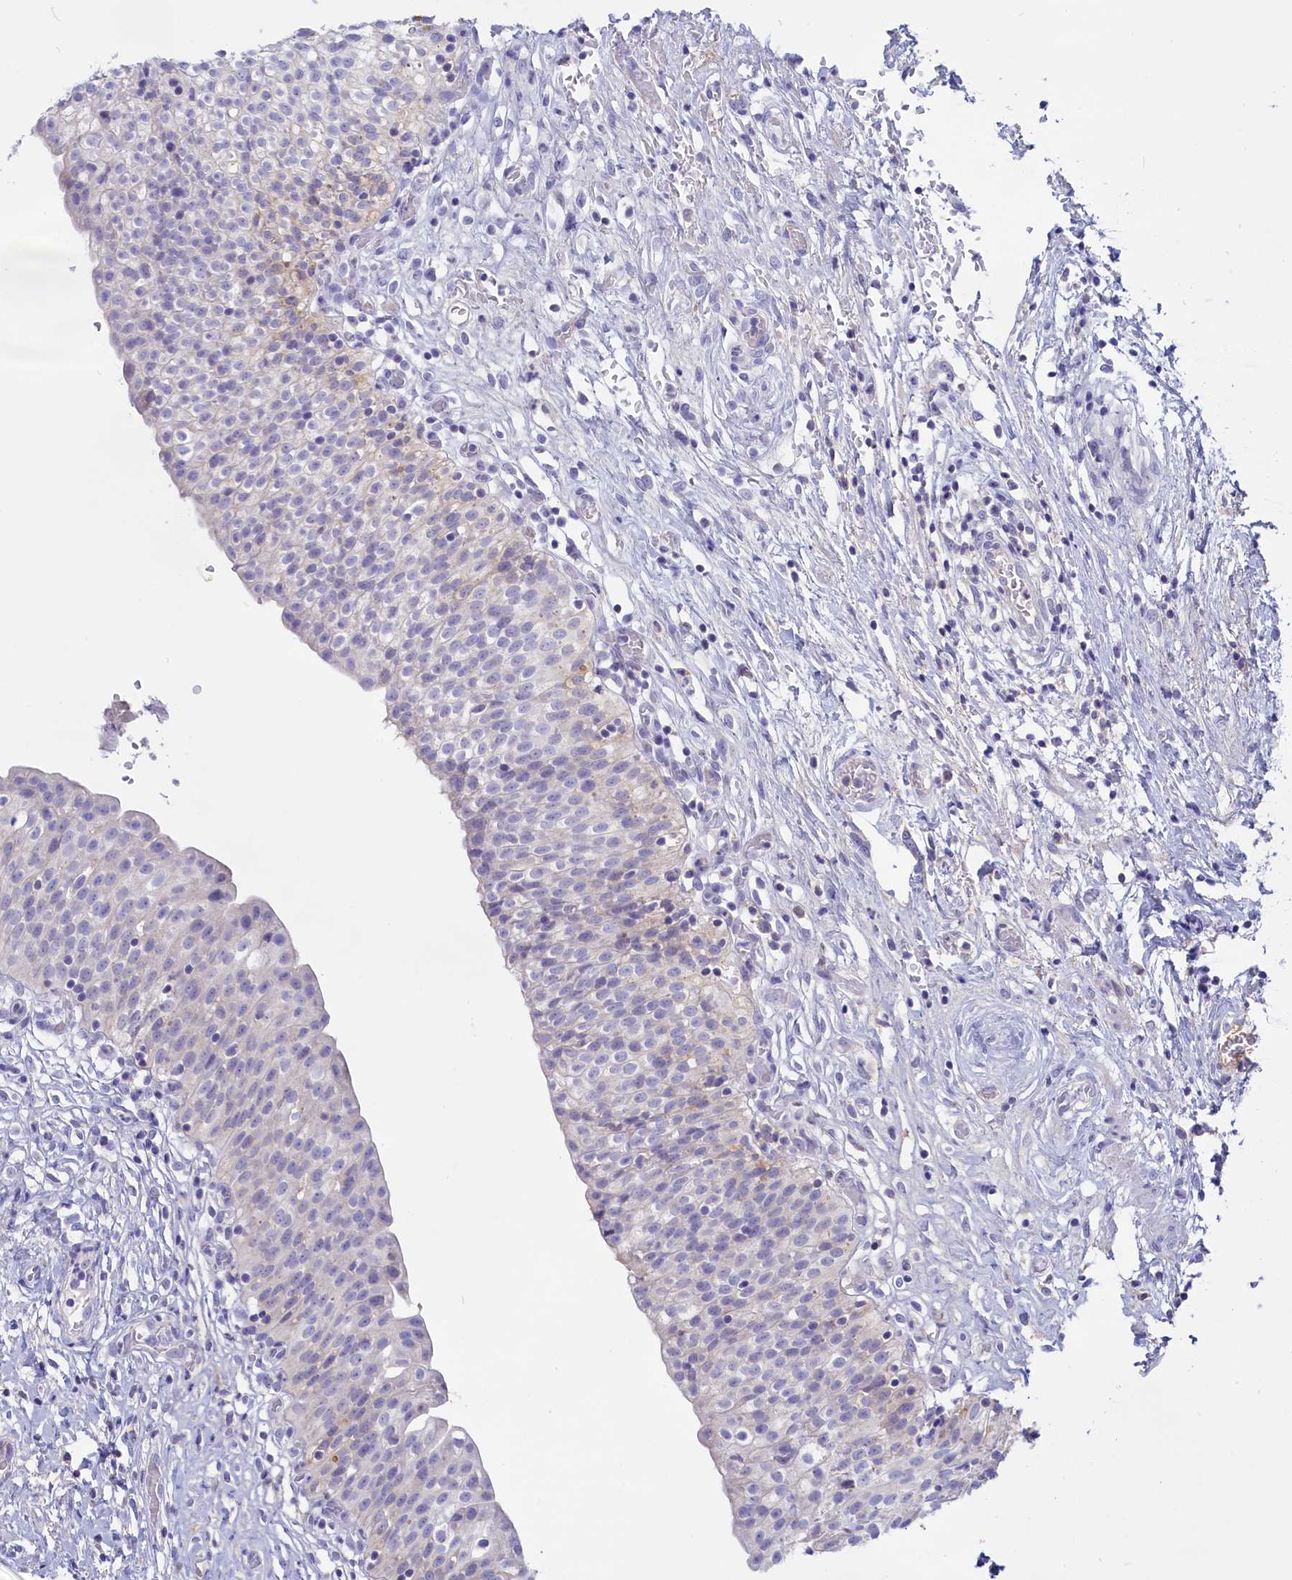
{"staining": {"intensity": "negative", "quantity": "none", "location": "none"}, "tissue": "urinary bladder", "cell_type": "Urothelial cells", "image_type": "normal", "snomed": [{"axis": "morphology", "description": "Normal tissue, NOS"}, {"axis": "topography", "description": "Urinary bladder"}], "caption": "The photomicrograph shows no significant positivity in urothelial cells of urinary bladder. (DAB (3,3'-diaminobenzidine) IHC, high magnification).", "gene": "ADGRA1", "patient": {"sex": "male", "age": 55}}